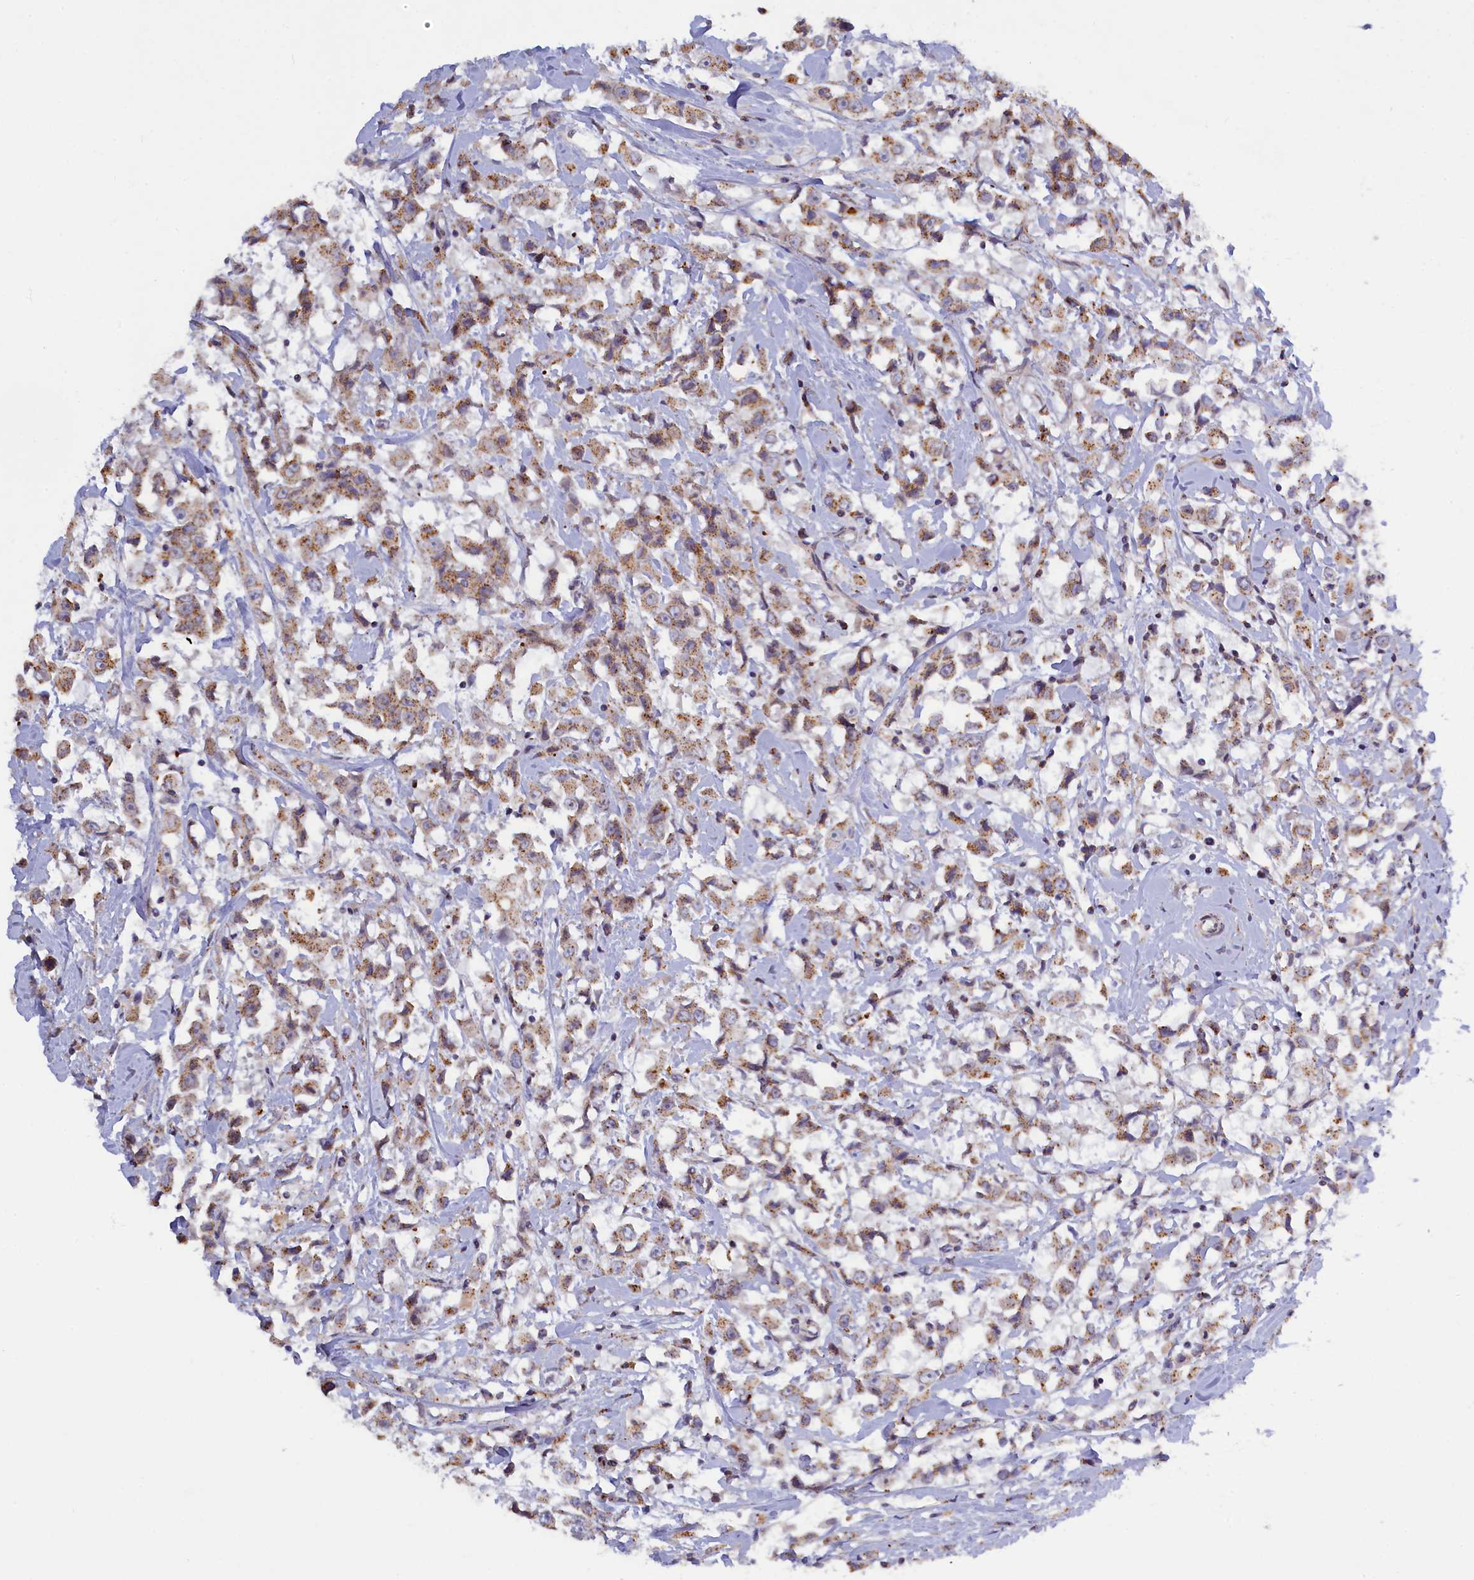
{"staining": {"intensity": "weak", "quantity": "25%-75%", "location": "cytoplasmic/membranous"}, "tissue": "breast cancer", "cell_type": "Tumor cells", "image_type": "cancer", "snomed": [{"axis": "morphology", "description": "Duct carcinoma"}, {"axis": "topography", "description": "Breast"}], "caption": "Approximately 25%-75% of tumor cells in human breast cancer (invasive ductal carcinoma) reveal weak cytoplasmic/membranous protein expression as visualized by brown immunohistochemical staining.", "gene": "HYKK", "patient": {"sex": "female", "age": 61}}